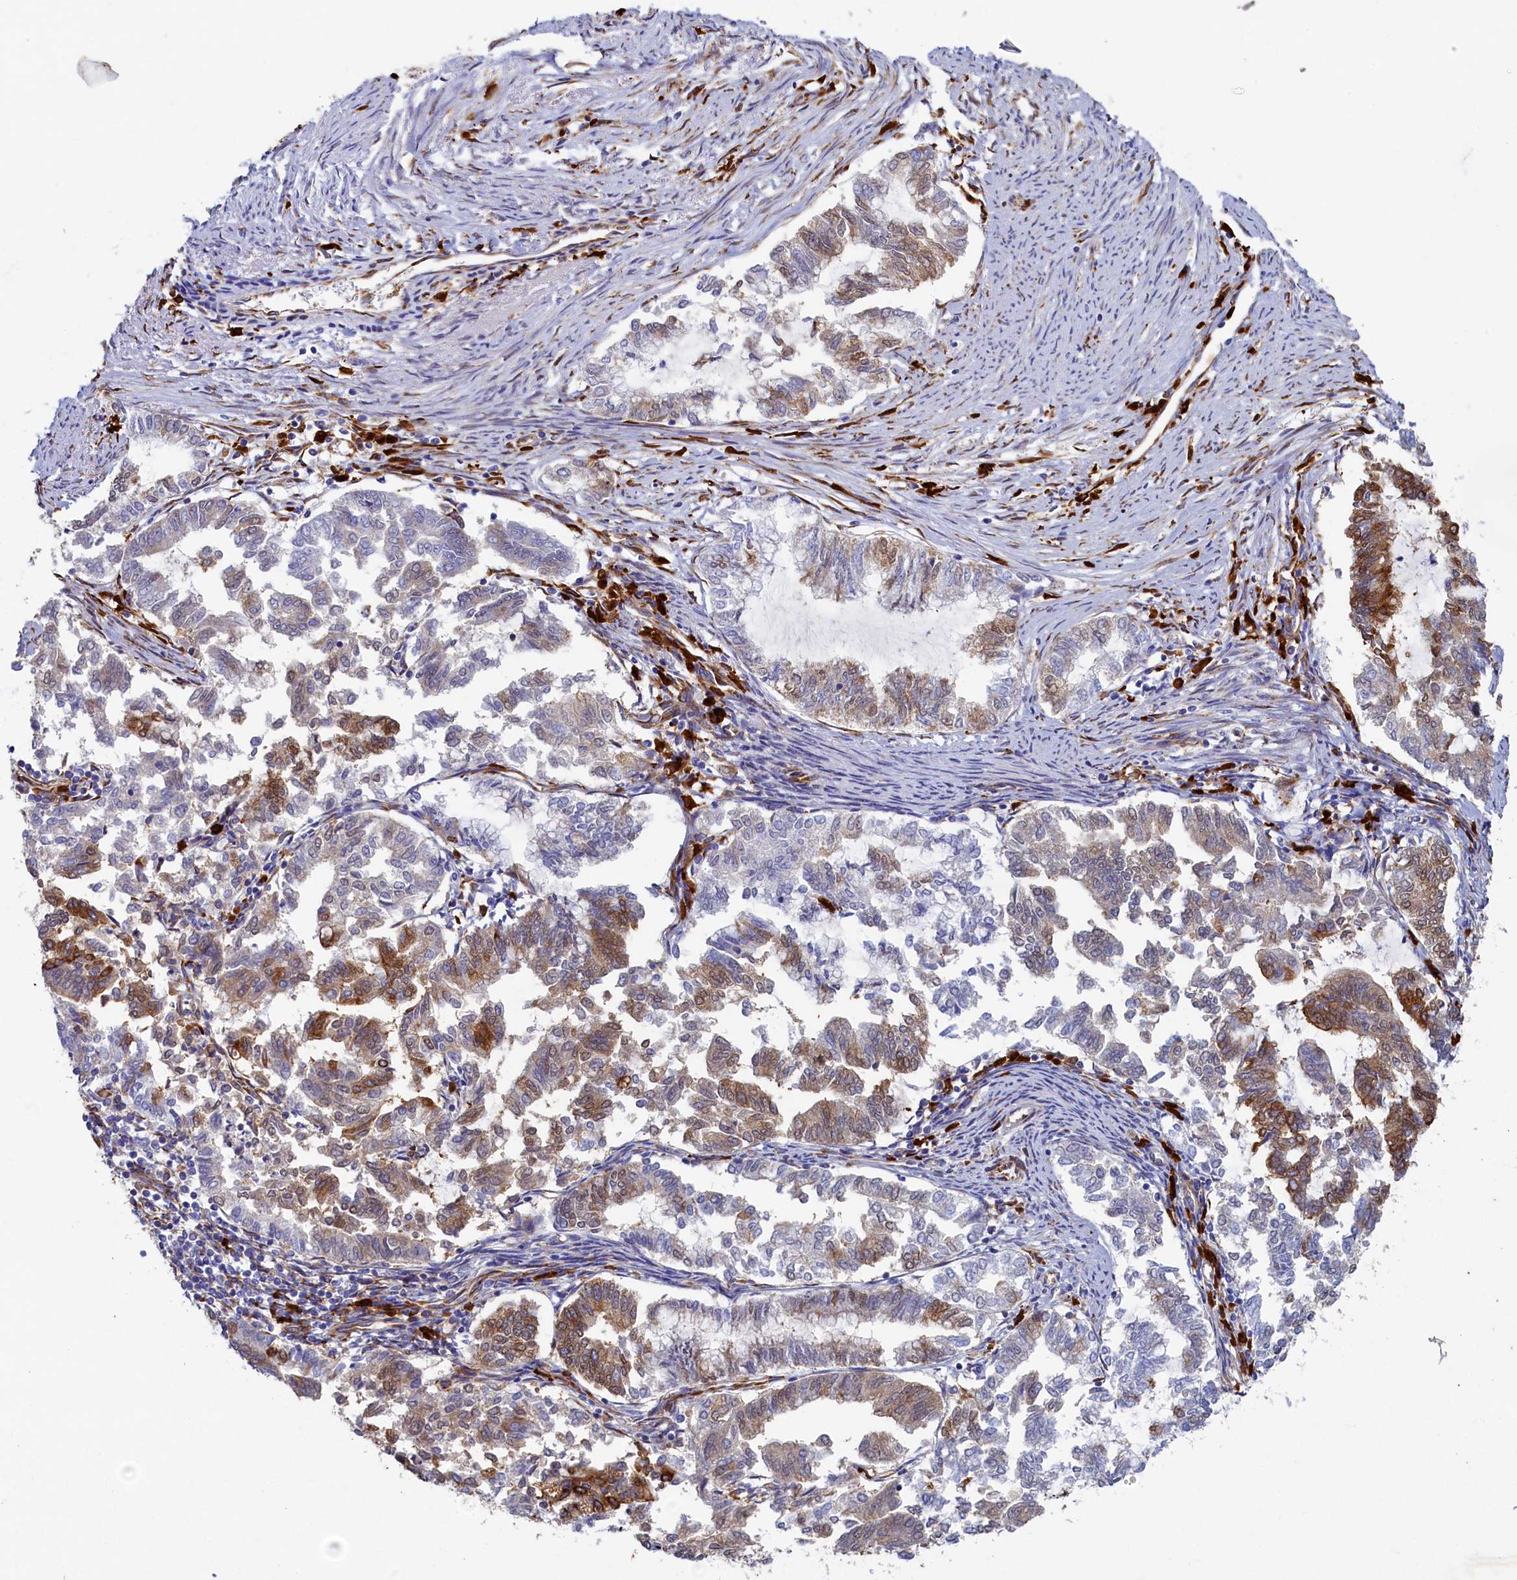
{"staining": {"intensity": "moderate", "quantity": "25%-75%", "location": "cytoplasmic/membranous"}, "tissue": "endometrial cancer", "cell_type": "Tumor cells", "image_type": "cancer", "snomed": [{"axis": "morphology", "description": "Adenocarcinoma, NOS"}, {"axis": "topography", "description": "Endometrium"}], "caption": "Tumor cells reveal medium levels of moderate cytoplasmic/membranous positivity in about 25%-75% of cells in human endometrial cancer.", "gene": "TMEM18", "patient": {"sex": "female", "age": 79}}